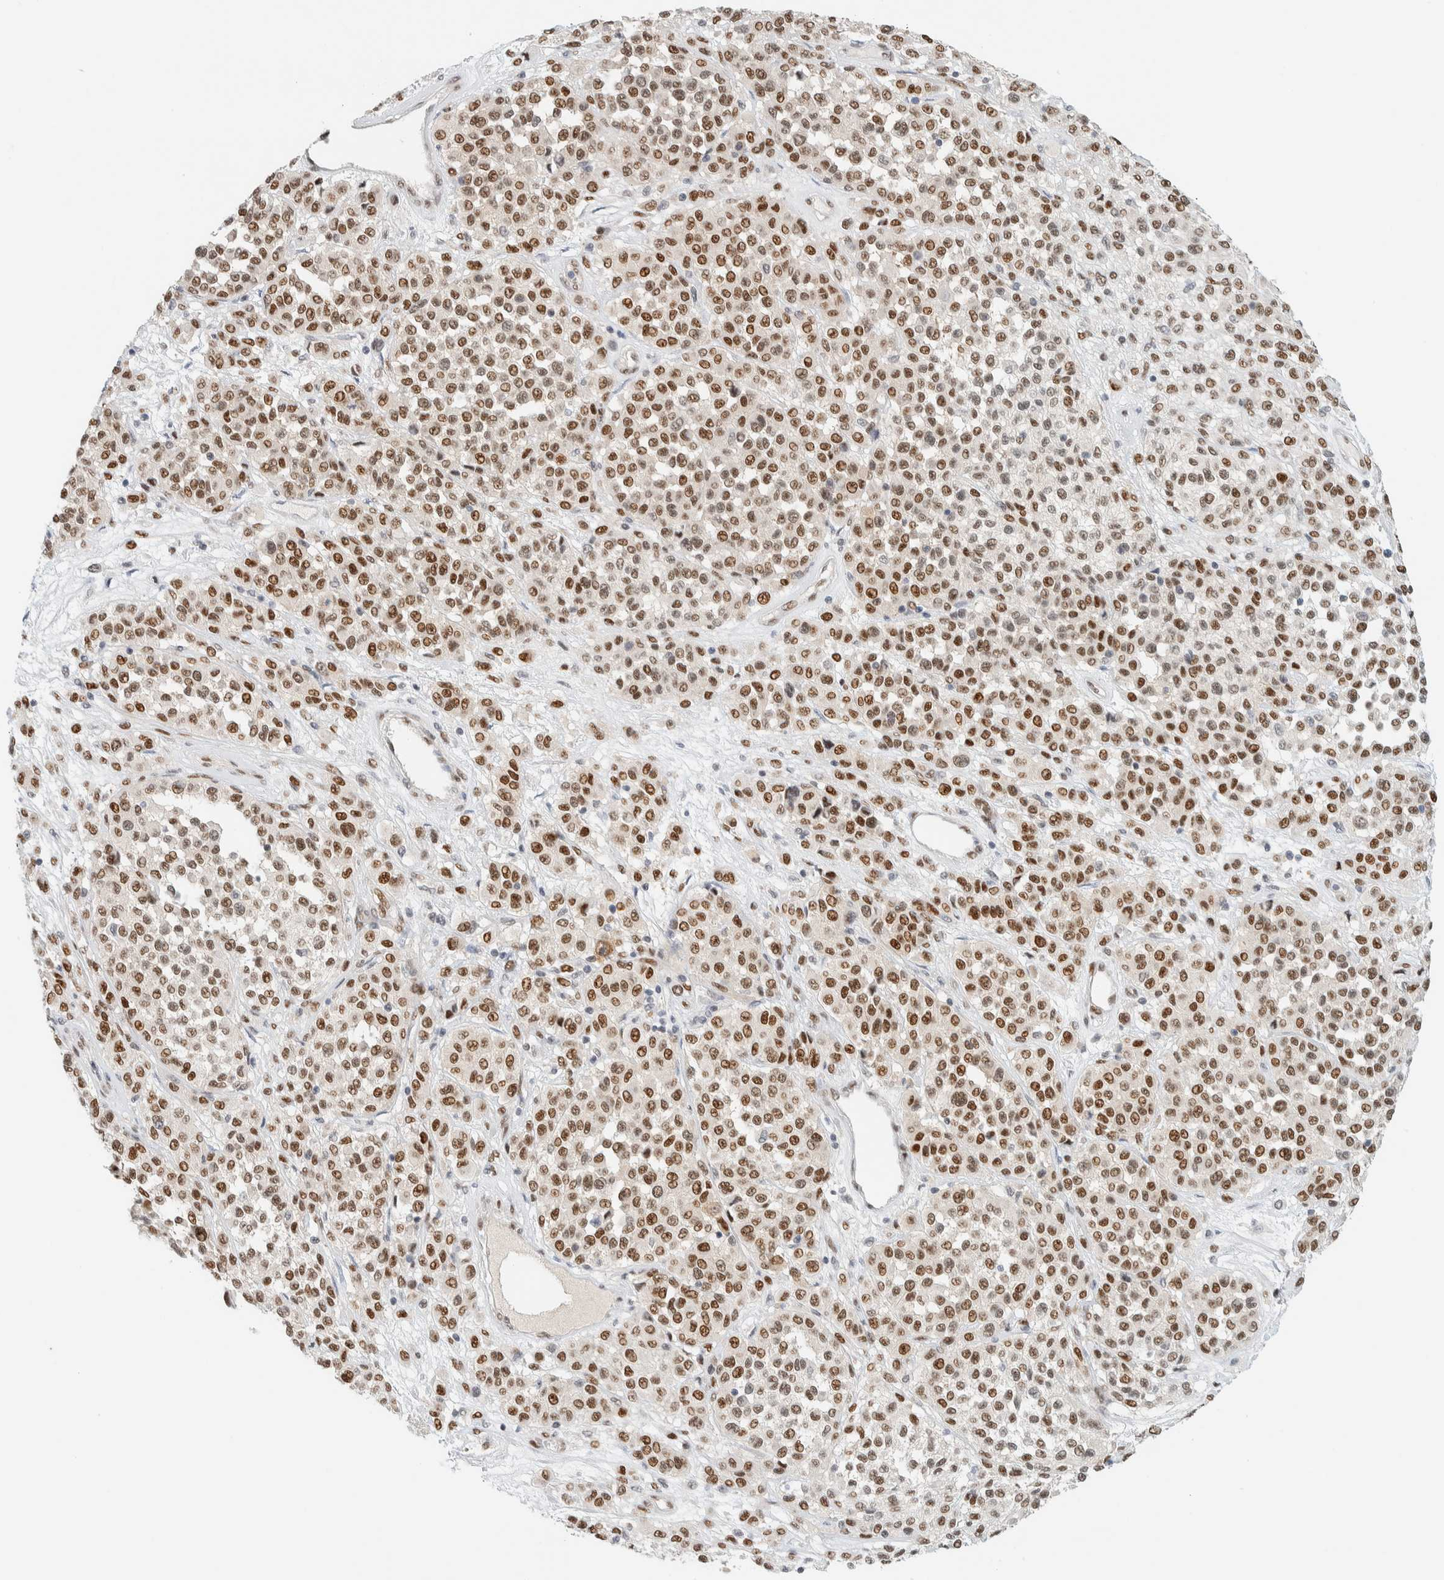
{"staining": {"intensity": "moderate", "quantity": ">75%", "location": "nuclear"}, "tissue": "melanoma", "cell_type": "Tumor cells", "image_type": "cancer", "snomed": [{"axis": "morphology", "description": "Malignant melanoma, Metastatic site"}, {"axis": "topography", "description": "Pancreas"}], "caption": "Protein expression analysis of melanoma demonstrates moderate nuclear expression in about >75% of tumor cells.", "gene": "ZNF683", "patient": {"sex": "female", "age": 30}}